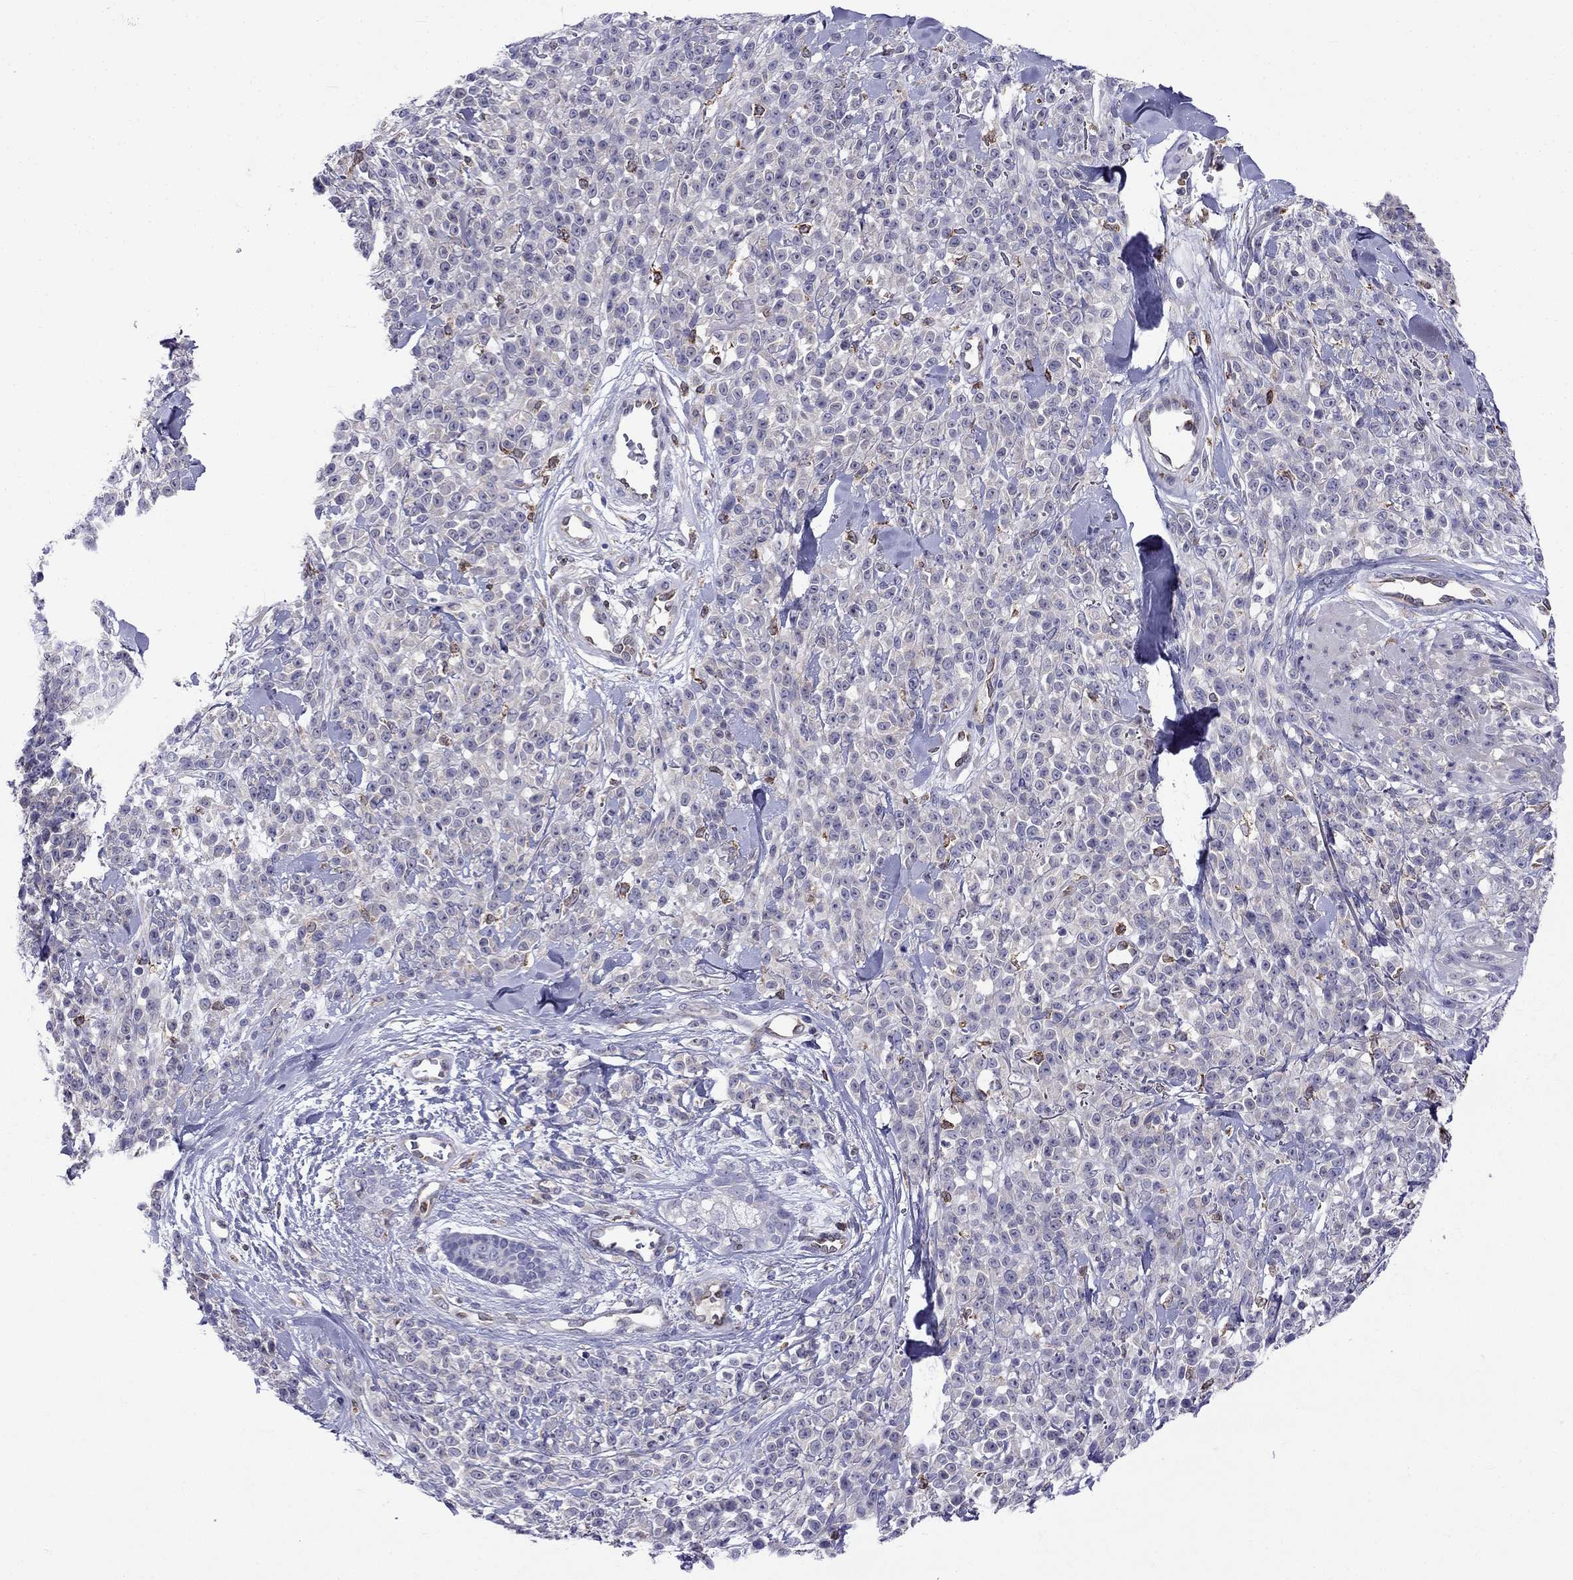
{"staining": {"intensity": "negative", "quantity": "none", "location": "none"}, "tissue": "melanoma", "cell_type": "Tumor cells", "image_type": "cancer", "snomed": [{"axis": "morphology", "description": "Malignant melanoma, NOS"}, {"axis": "topography", "description": "Skin"}, {"axis": "topography", "description": "Skin of trunk"}], "caption": "IHC image of neoplastic tissue: malignant melanoma stained with DAB (3,3'-diaminobenzidine) shows no significant protein staining in tumor cells.", "gene": "GNAL", "patient": {"sex": "male", "age": 74}}